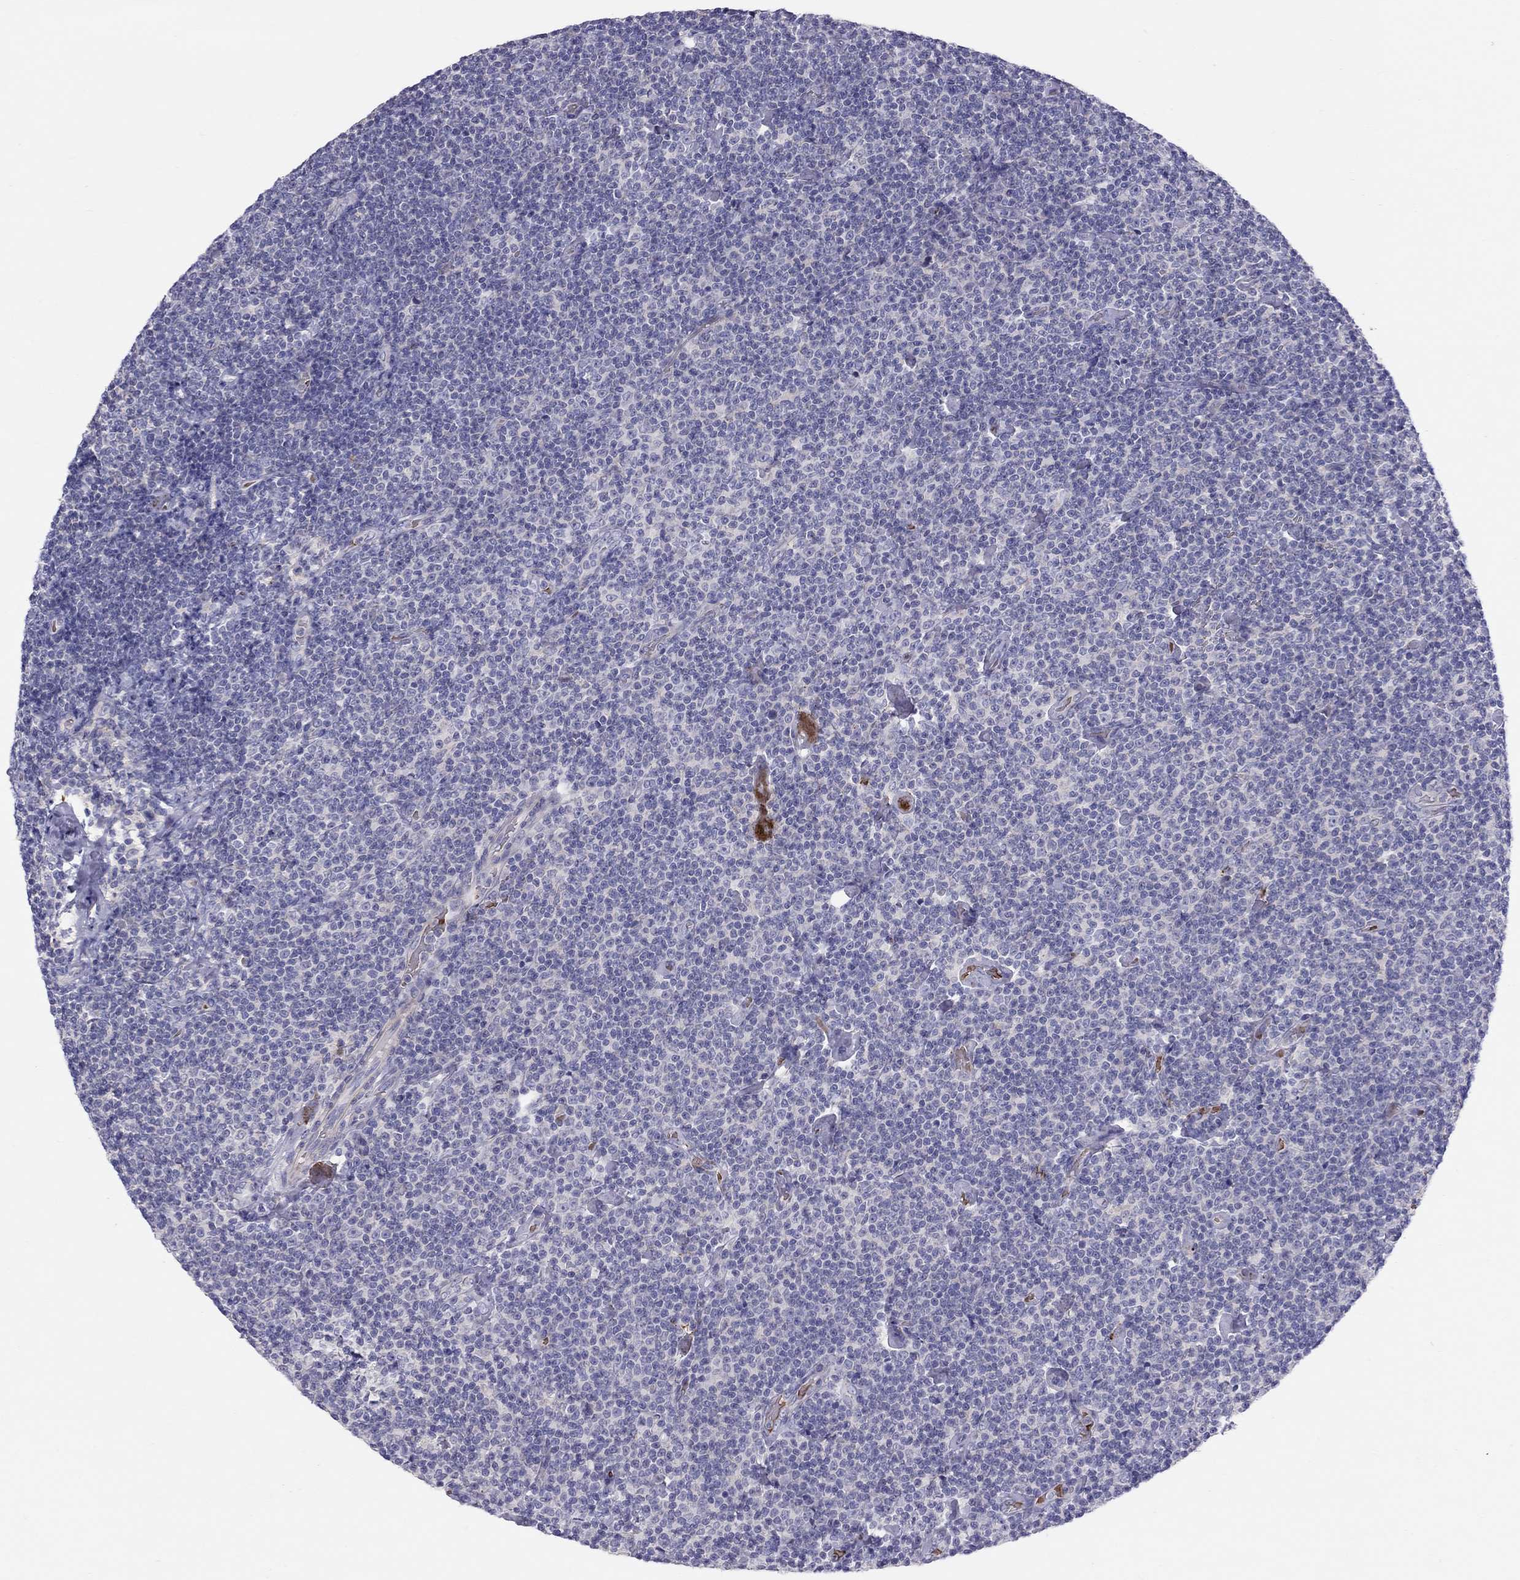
{"staining": {"intensity": "negative", "quantity": "none", "location": "none"}, "tissue": "lymphoma", "cell_type": "Tumor cells", "image_type": "cancer", "snomed": [{"axis": "morphology", "description": "Malignant lymphoma, non-Hodgkin's type, Low grade"}, {"axis": "topography", "description": "Lymph node"}], "caption": "High power microscopy histopathology image of an immunohistochemistry image of lymphoma, revealing no significant staining in tumor cells.", "gene": "FRMD1", "patient": {"sex": "male", "age": 81}}